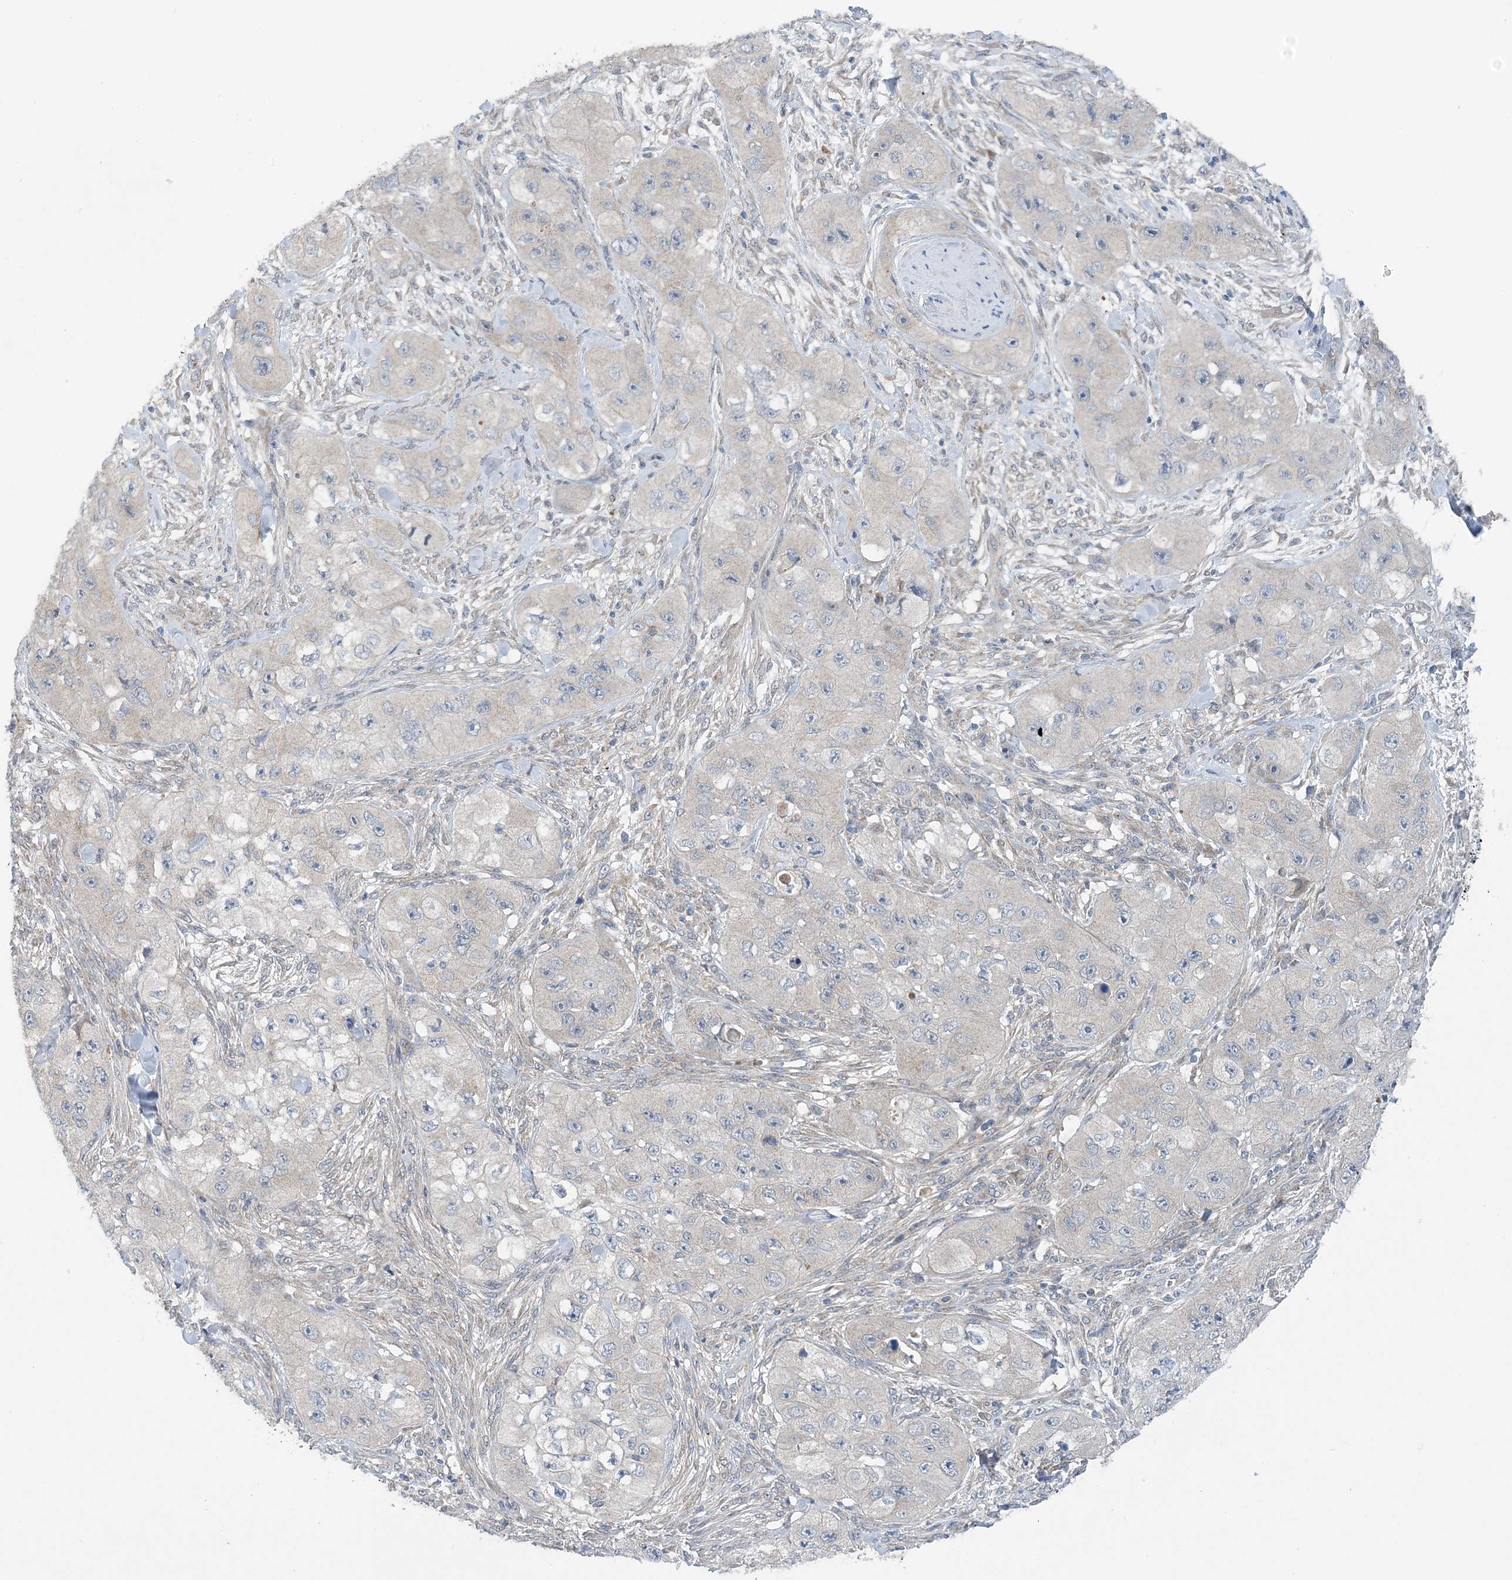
{"staining": {"intensity": "negative", "quantity": "none", "location": "none"}, "tissue": "skin cancer", "cell_type": "Tumor cells", "image_type": "cancer", "snomed": [{"axis": "morphology", "description": "Squamous cell carcinoma, NOS"}, {"axis": "topography", "description": "Skin"}, {"axis": "topography", "description": "Subcutis"}], "caption": "Immunohistochemistry histopathology image of human squamous cell carcinoma (skin) stained for a protein (brown), which exhibits no staining in tumor cells.", "gene": "COPE", "patient": {"sex": "male", "age": 73}}